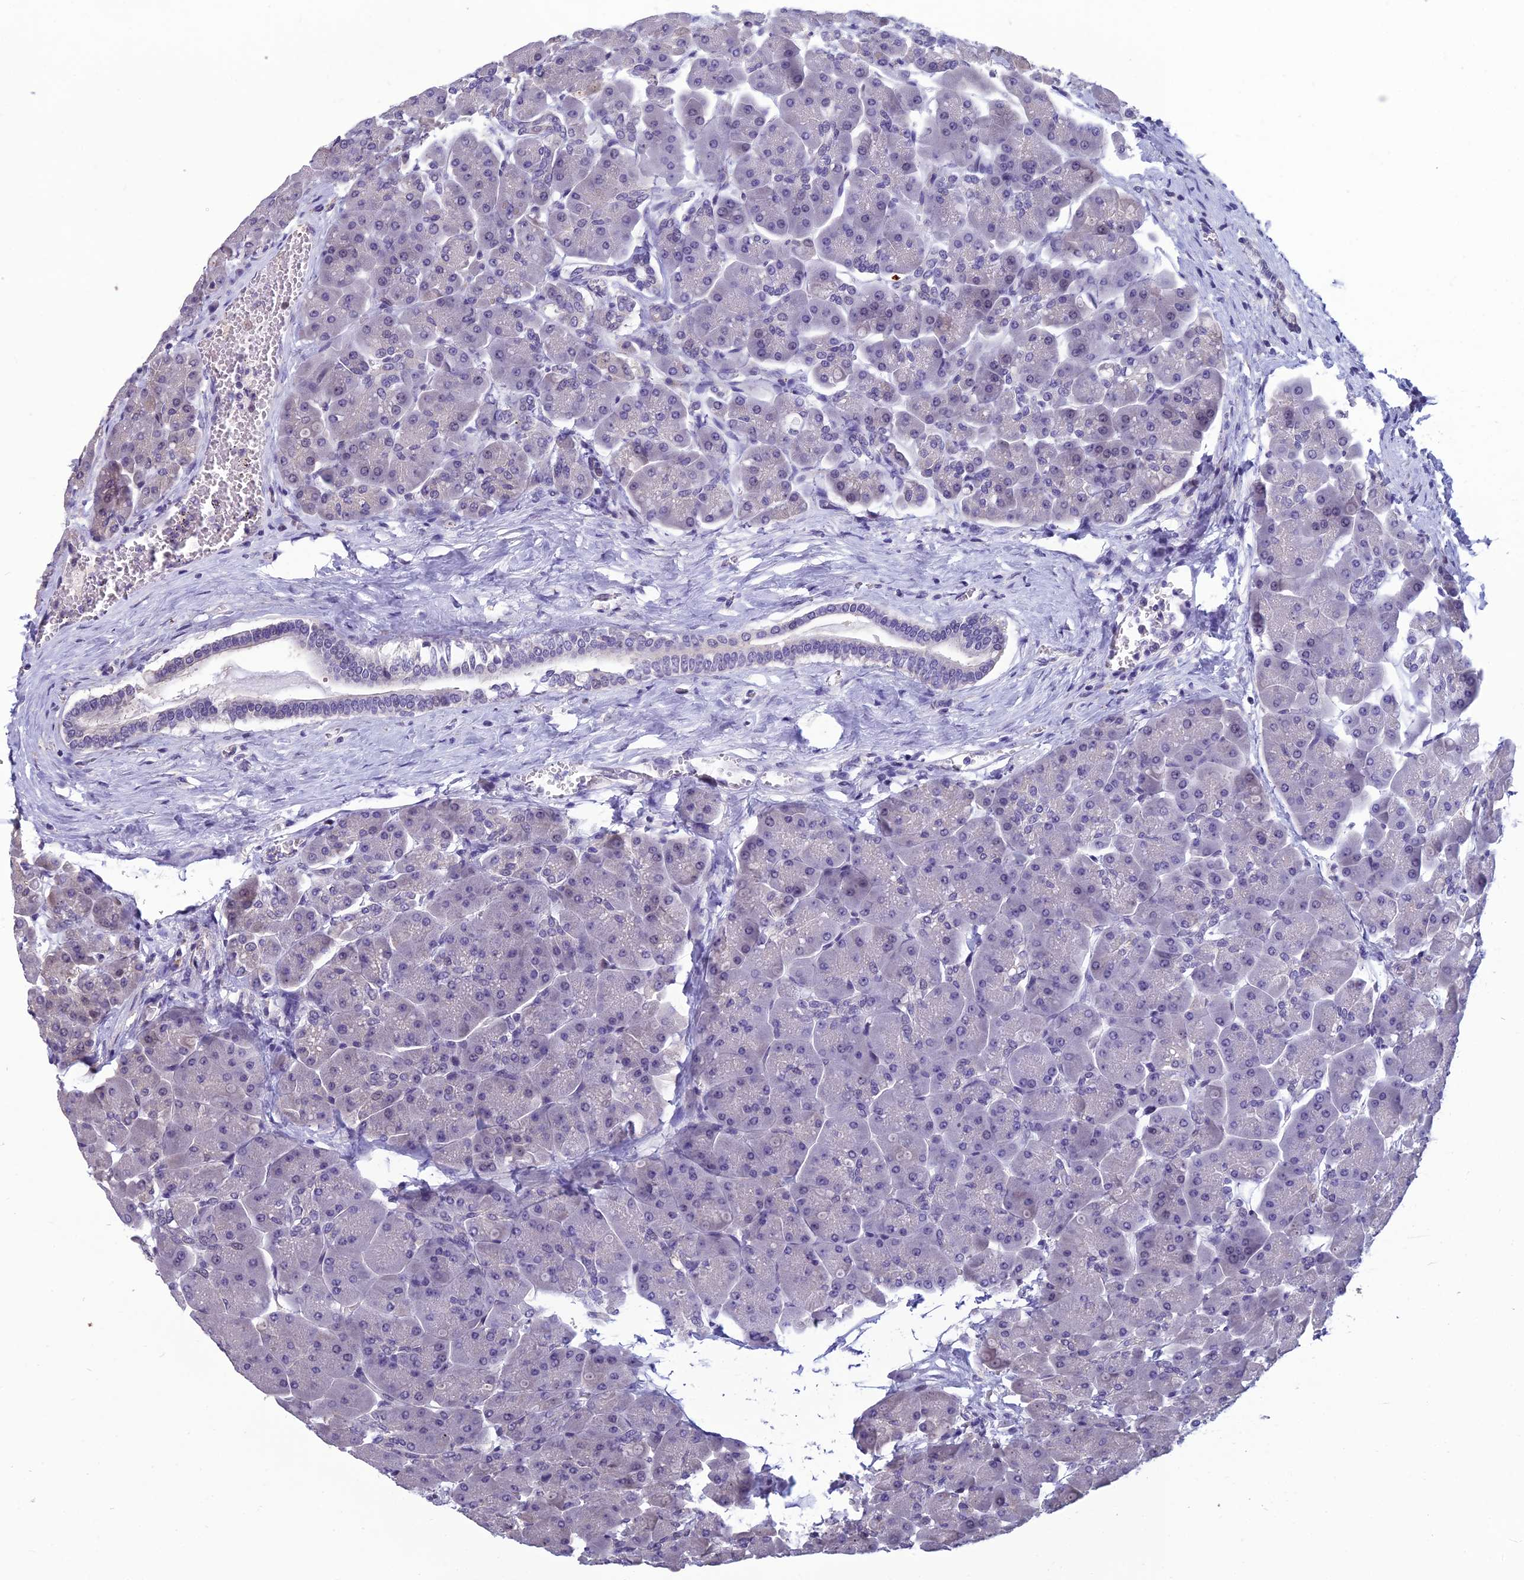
{"staining": {"intensity": "weak", "quantity": "<25%", "location": "cytoplasmic/membranous,nuclear"}, "tissue": "pancreas", "cell_type": "Exocrine glandular cells", "image_type": "normal", "snomed": [{"axis": "morphology", "description": "Normal tissue, NOS"}, {"axis": "topography", "description": "Pancreas"}], "caption": "Image shows no significant protein positivity in exocrine glandular cells of normal pancreas.", "gene": "GRWD1", "patient": {"sex": "male", "age": 66}}